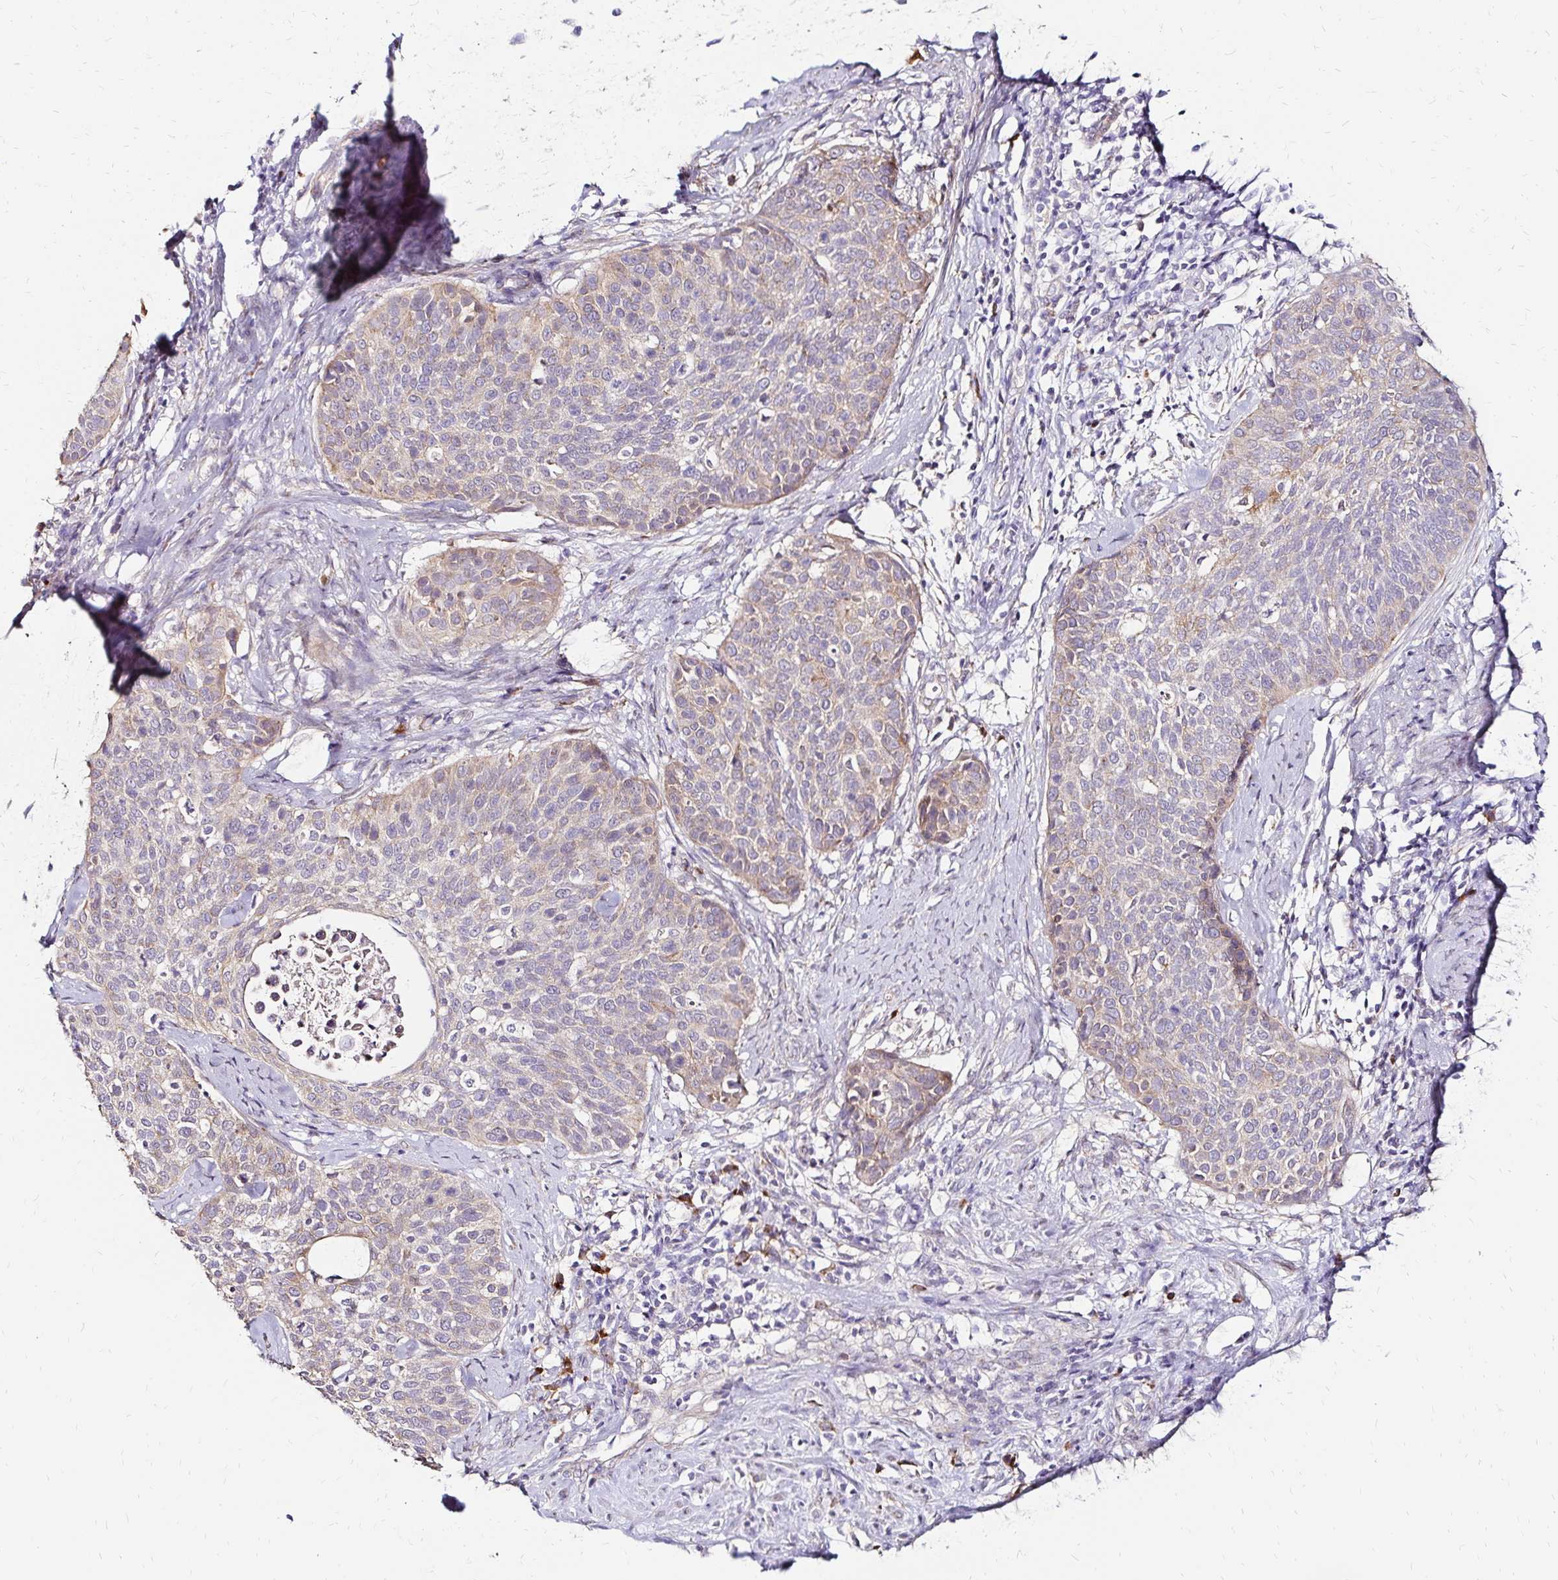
{"staining": {"intensity": "weak", "quantity": ">75%", "location": "cytoplasmic/membranous"}, "tissue": "cervical cancer", "cell_type": "Tumor cells", "image_type": "cancer", "snomed": [{"axis": "morphology", "description": "Squamous cell carcinoma, NOS"}, {"axis": "topography", "description": "Cervix"}], "caption": "Cervical cancer stained with immunohistochemistry demonstrates weak cytoplasmic/membranous expression in about >75% of tumor cells.", "gene": "PRIMA1", "patient": {"sex": "female", "age": 69}}